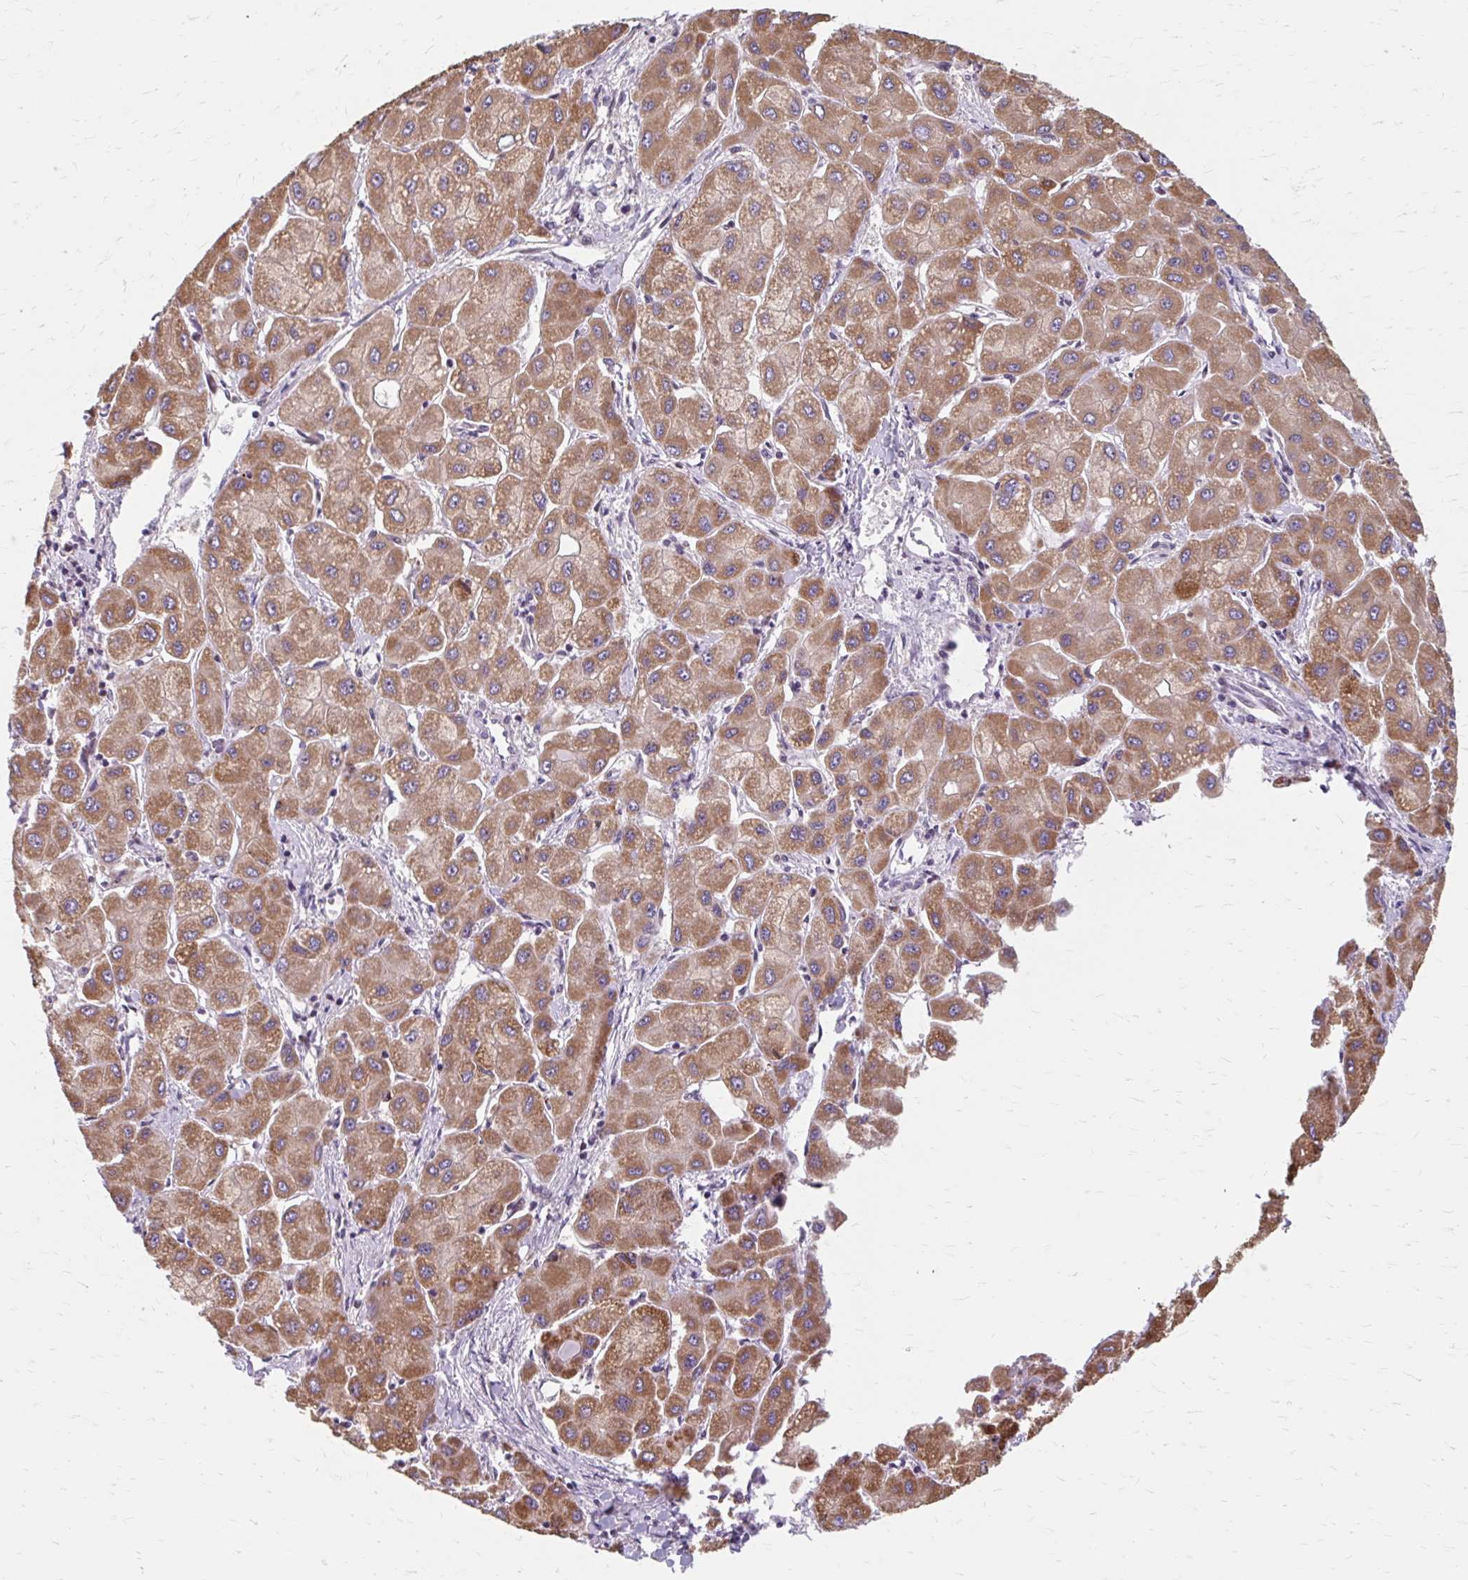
{"staining": {"intensity": "moderate", "quantity": ">75%", "location": "cytoplasmic/membranous"}, "tissue": "liver cancer", "cell_type": "Tumor cells", "image_type": "cancer", "snomed": [{"axis": "morphology", "description": "Carcinoma, Hepatocellular, NOS"}, {"axis": "topography", "description": "Liver"}], "caption": "This histopathology image demonstrates immunohistochemistry staining of hepatocellular carcinoma (liver), with medium moderate cytoplasmic/membranous staining in about >75% of tumor cells.", "gene": "BEAN1", "patient": {"sex": "male", "age": 40}}